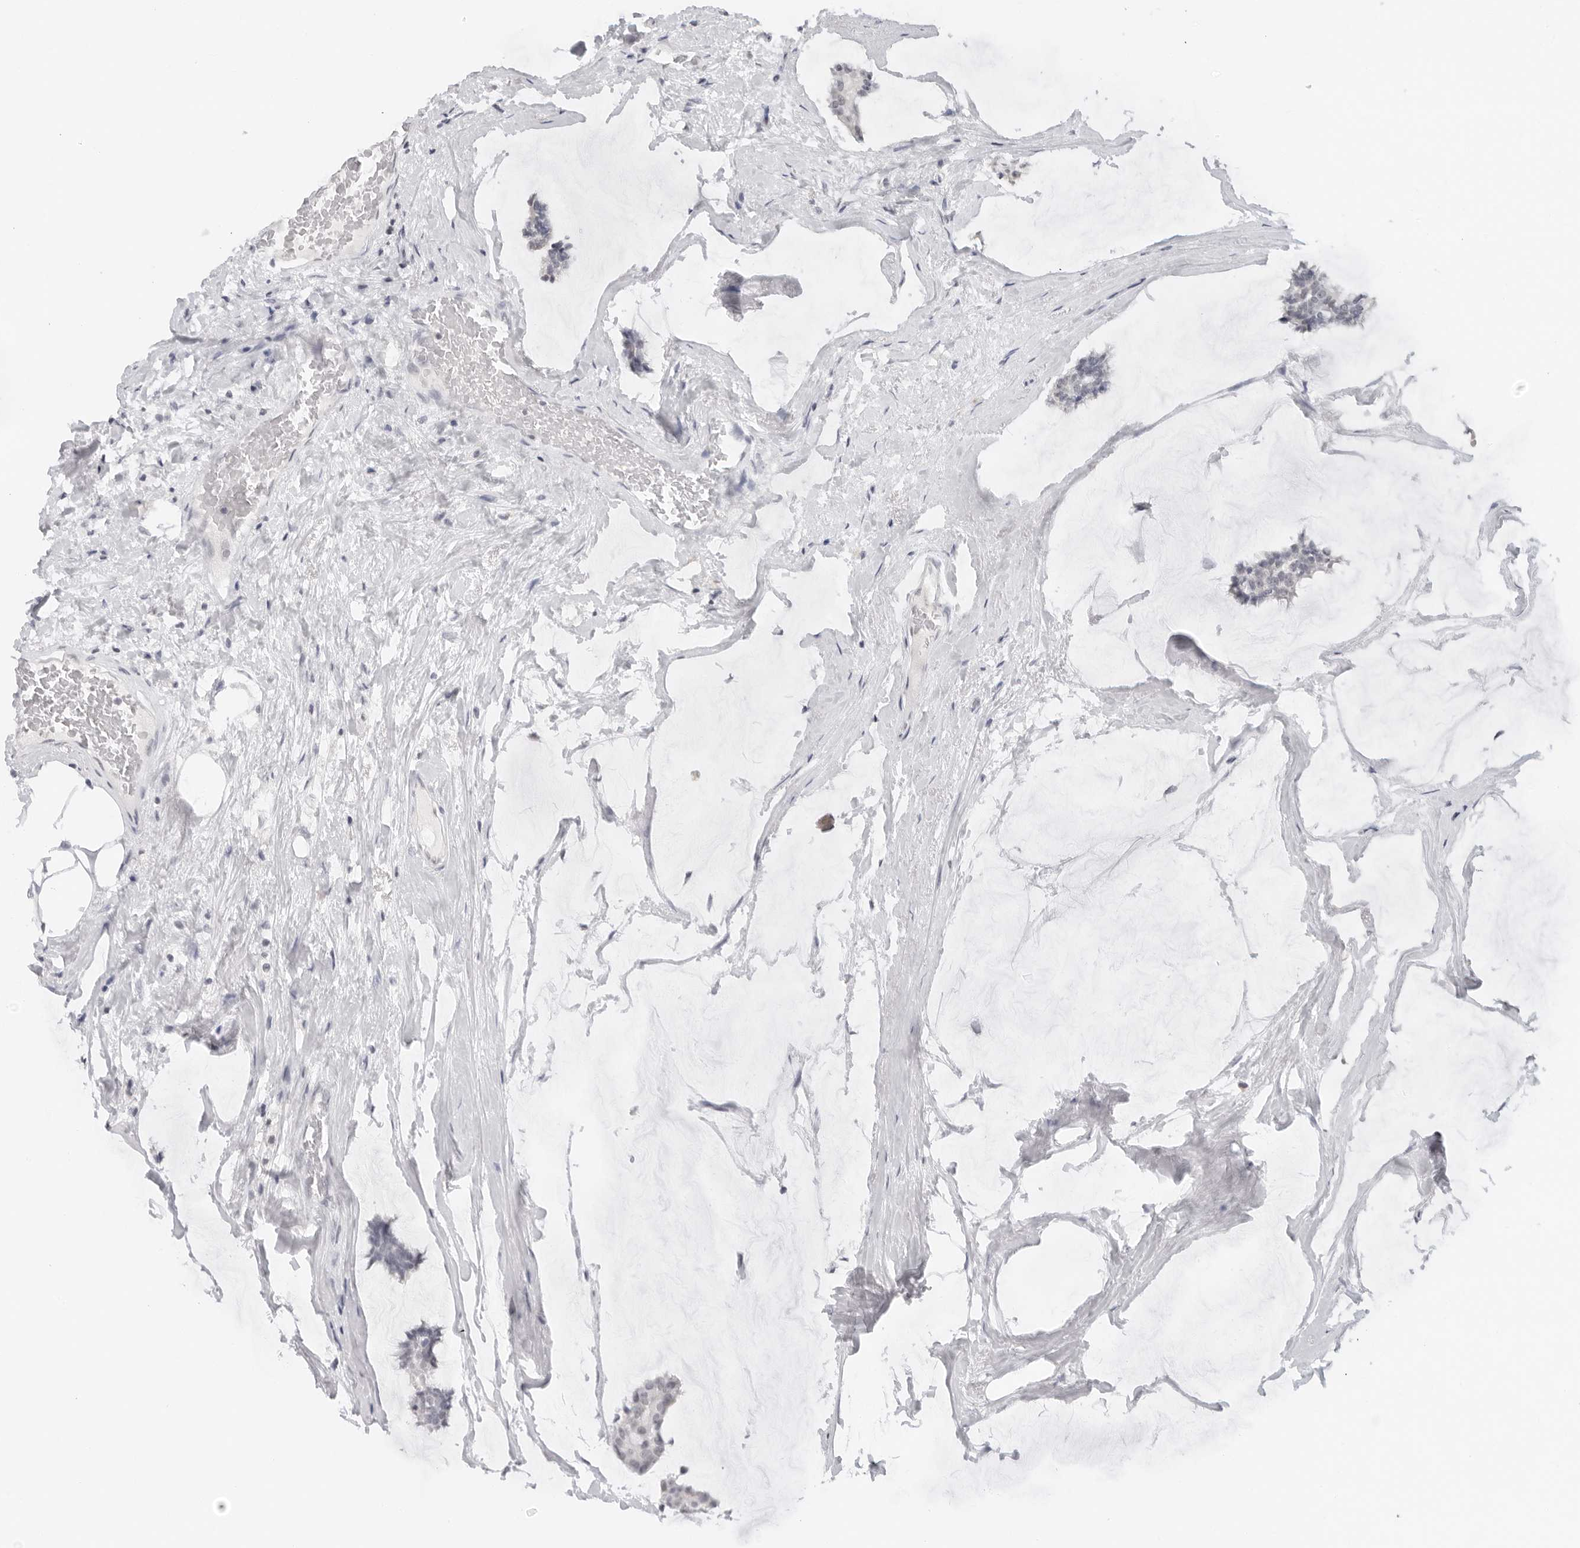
{"staining": {"intensity": "negative", "quantity": "none", "location": "none"}, "tissue": "breast cancer", "cell_type": "Tumor cells", "image_type": "cancer", "snomed": [{"axis": "morphology", "description": "Duct carcinoma"}, {"axis": "topography", "description": "Breast"}], "caption": "Immunohistochemistry (IHC) micrograph of neoplastic tissue: breast cancer (infiltrating ductal carcinoma) stained with DAB (3,3'-diaminobenzidine) exhibits no significant protein expression in tumor cells. (Brightfield microscopy of DAB immunohistochemistry (IHC) at high magnification).", "gene": "FLG2", "patient": {"sex": "female", "age": 93}}